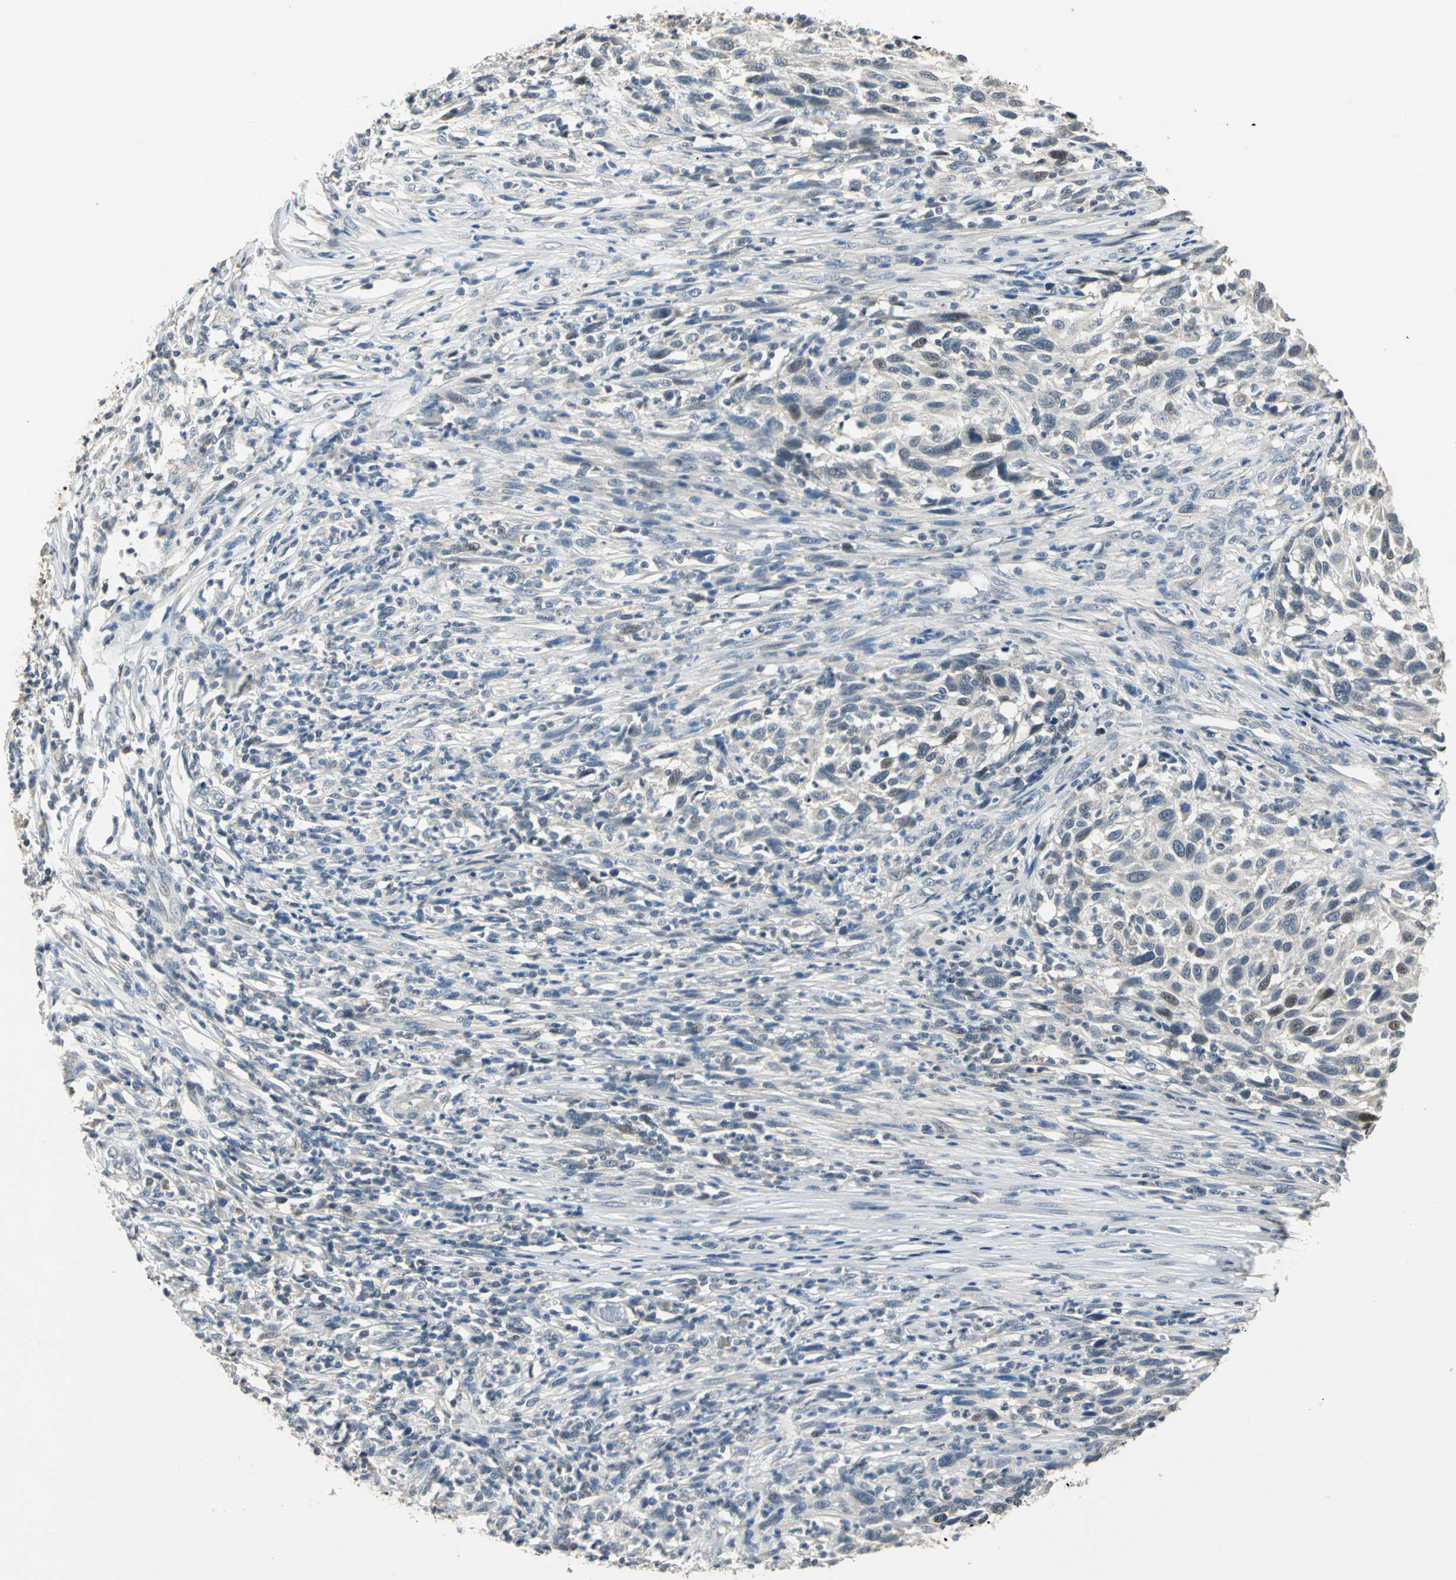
{"staining": {"intensity": "weak", "quantity": "<25%", "location": "cytoplasmic/membranous,nuclear"}, "tissue": "melanoma", "cell_type": "Tumor cells", "image_type": "cancer", "snomed": [{"axis": "morphology", "description": "Malignant melanoma, Metastatic site"}, {"axis": "topography", "description": "Lymph node"}], "caption": "A micrograph of human melanoma is negative for staining in tumor cells. The staining is performed using DAB (3,3'-diaminobenzidine) brown chromogen with nuclei counter-stained in using hematoxylin.", "gene": "JADE3", "patient": {"sex": "male", "age": 61}}